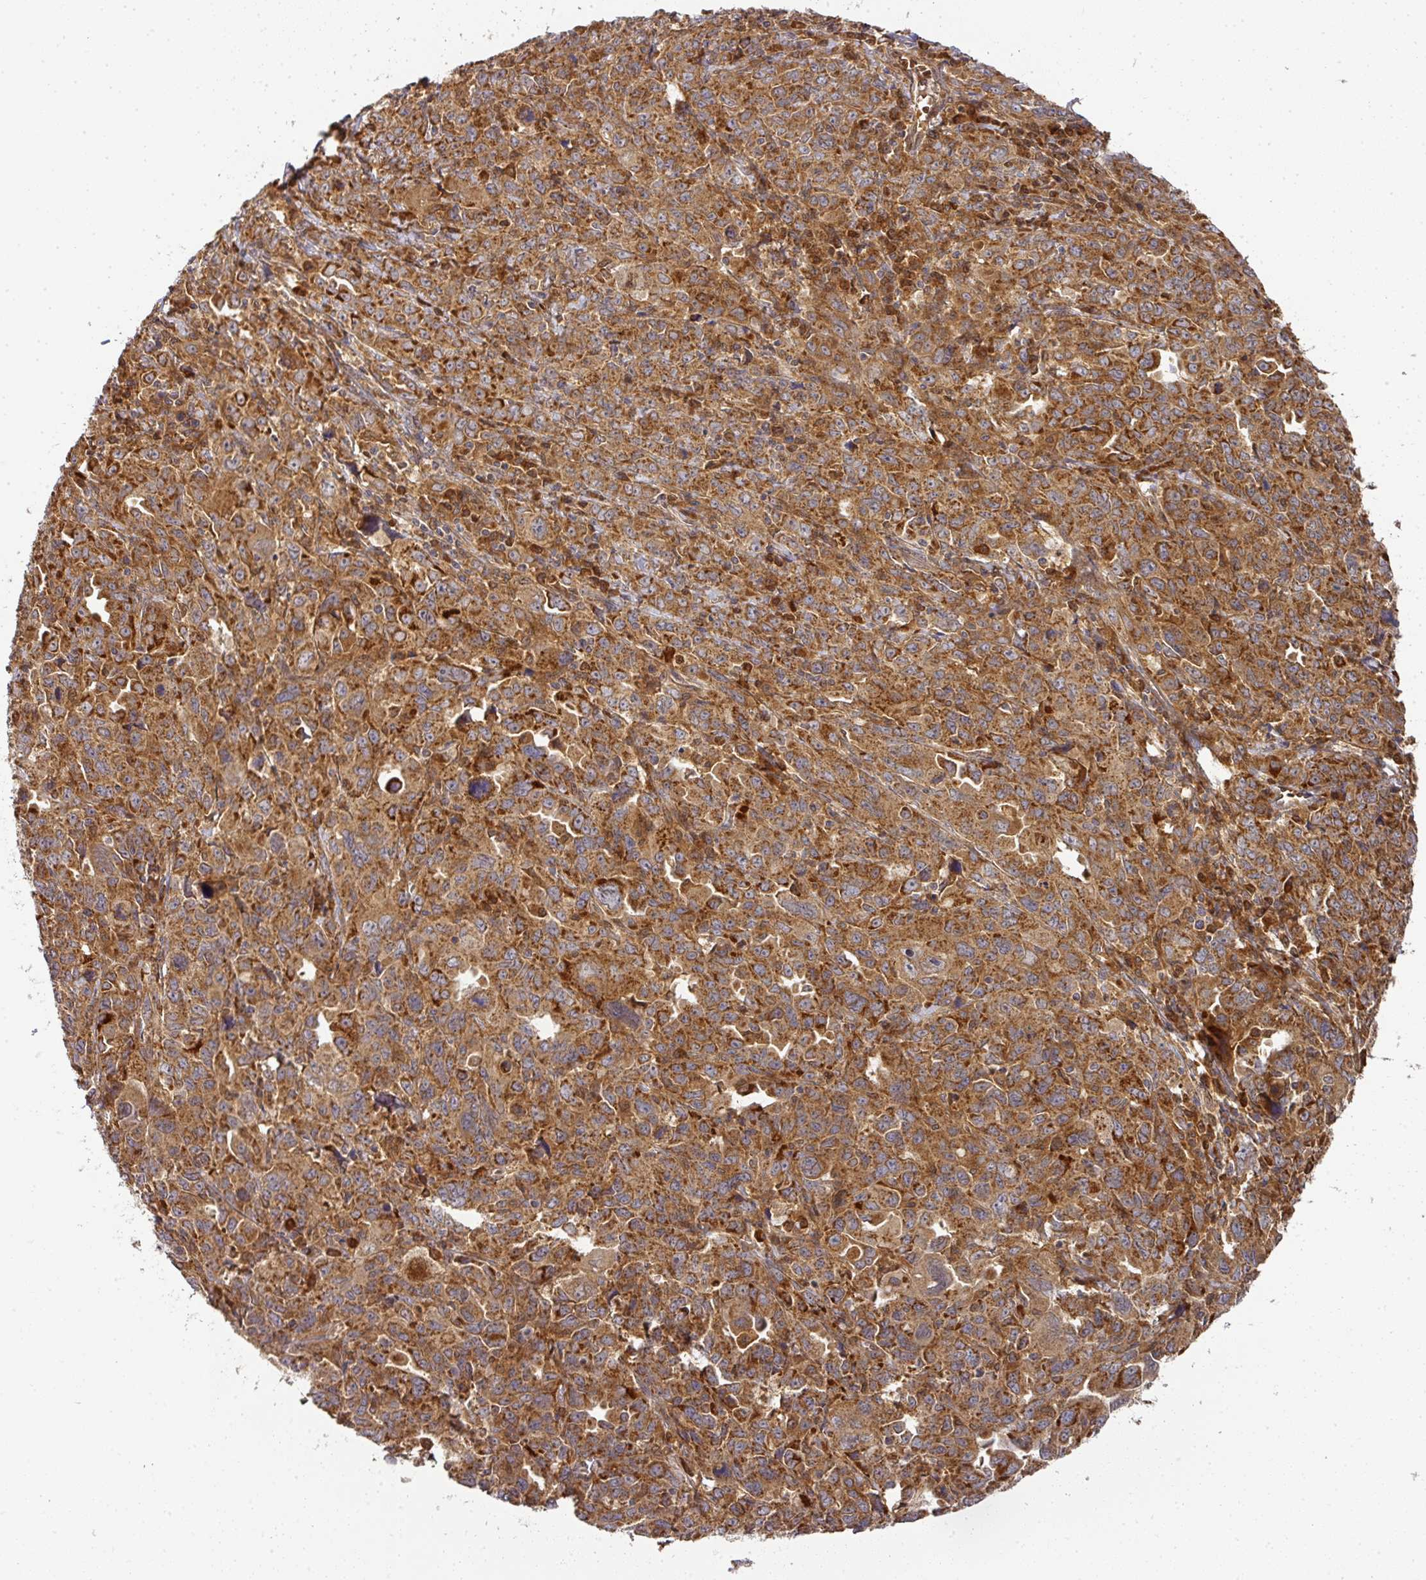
{"staining": {"intensity": "strong", "quantity": ">75%", "location": "cytoplasmic/membranous"}, "tissue": "ovarian cancer", "cell_type": "Tumor cells", "image_type": "cancer", "snomed": [{"axis": "morphology", "description": "Adenocarcinoma, NOS"}, {"axis": "morphology", "description": "Carcinoma, endometroid"}, {"axis": "topography", "description": "Ovary"}], "caption": "Brown immunohistochemical staining in human ovarian cancer reveals strong cytoplasmic/membranous staining in approximately >75% of tumor cells.", "gene": "MALSU1", "patient": {"sex": "female", "age": 72}}